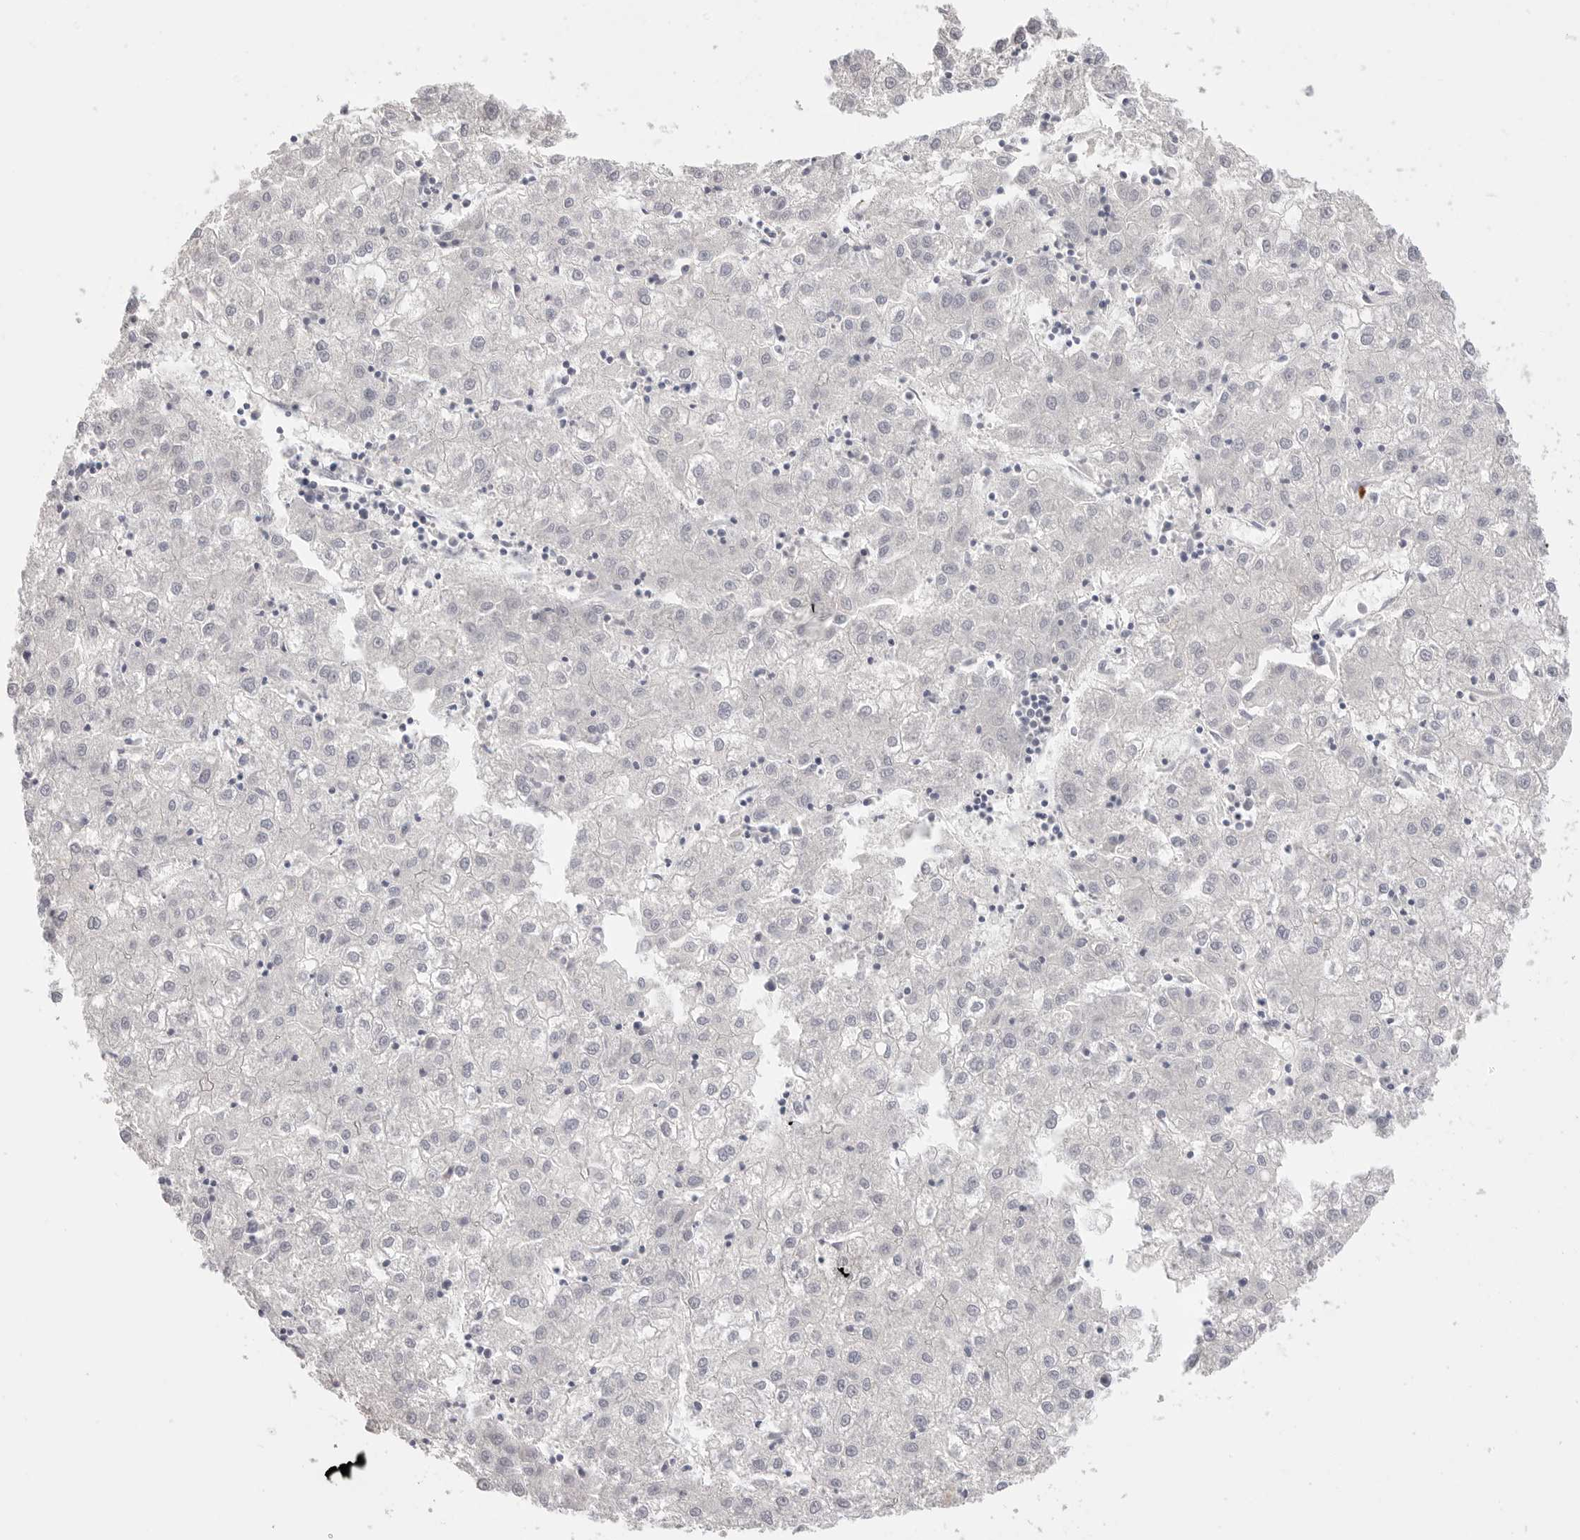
{"staining": {"intensity": "negative", "quantity": "none", "location": "none"}, "tissue": "liver cancer", "cell_type": "Tumor cells", "image_type": "cancer", "snomed": [{"axis": "morphology", "description": "Carcinoma, Hepatocellular, NOS"}, {"axis": "topography", "description": "Liver"}], "caption": "IHC of human liver cancer reveals no staining in tumor cells.", "gene": "FBN2", "patient": {"sex": "male", "age": 72}}